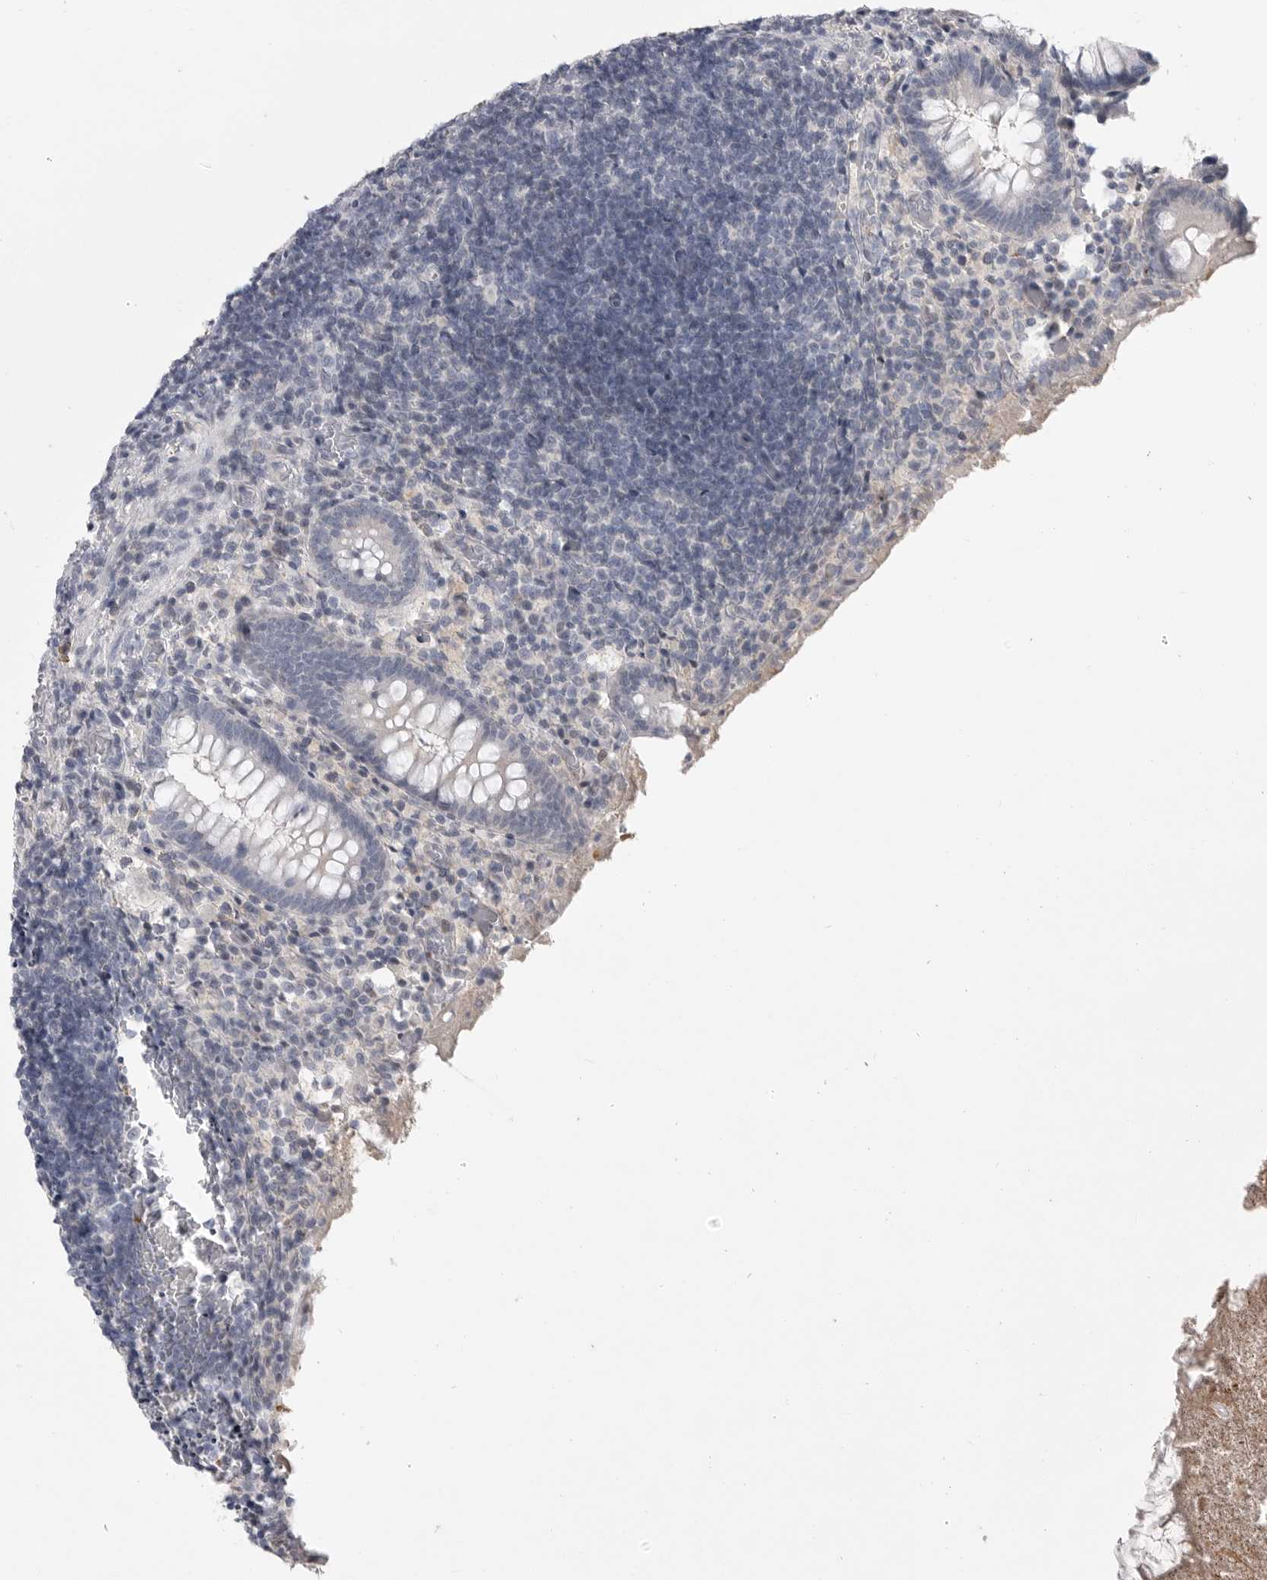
{"staining": {"intensity": "negative", "quantity": "none", "location": "none"}, "tissue": "appendix", "cell_type": "Glandular cells", "image_type": "normal", "snomed": [{"axis": "morphology", "description": "Normal tissue, NOS"}, {"axis": "topography", "description": "Appendix"}], "caption": "Unremarkable appendix was stained to show a protein in brown. There is no significant expression in glandular cells.", "gene": "FBXO43", "patient": {"sex": "female", "age": 17}}